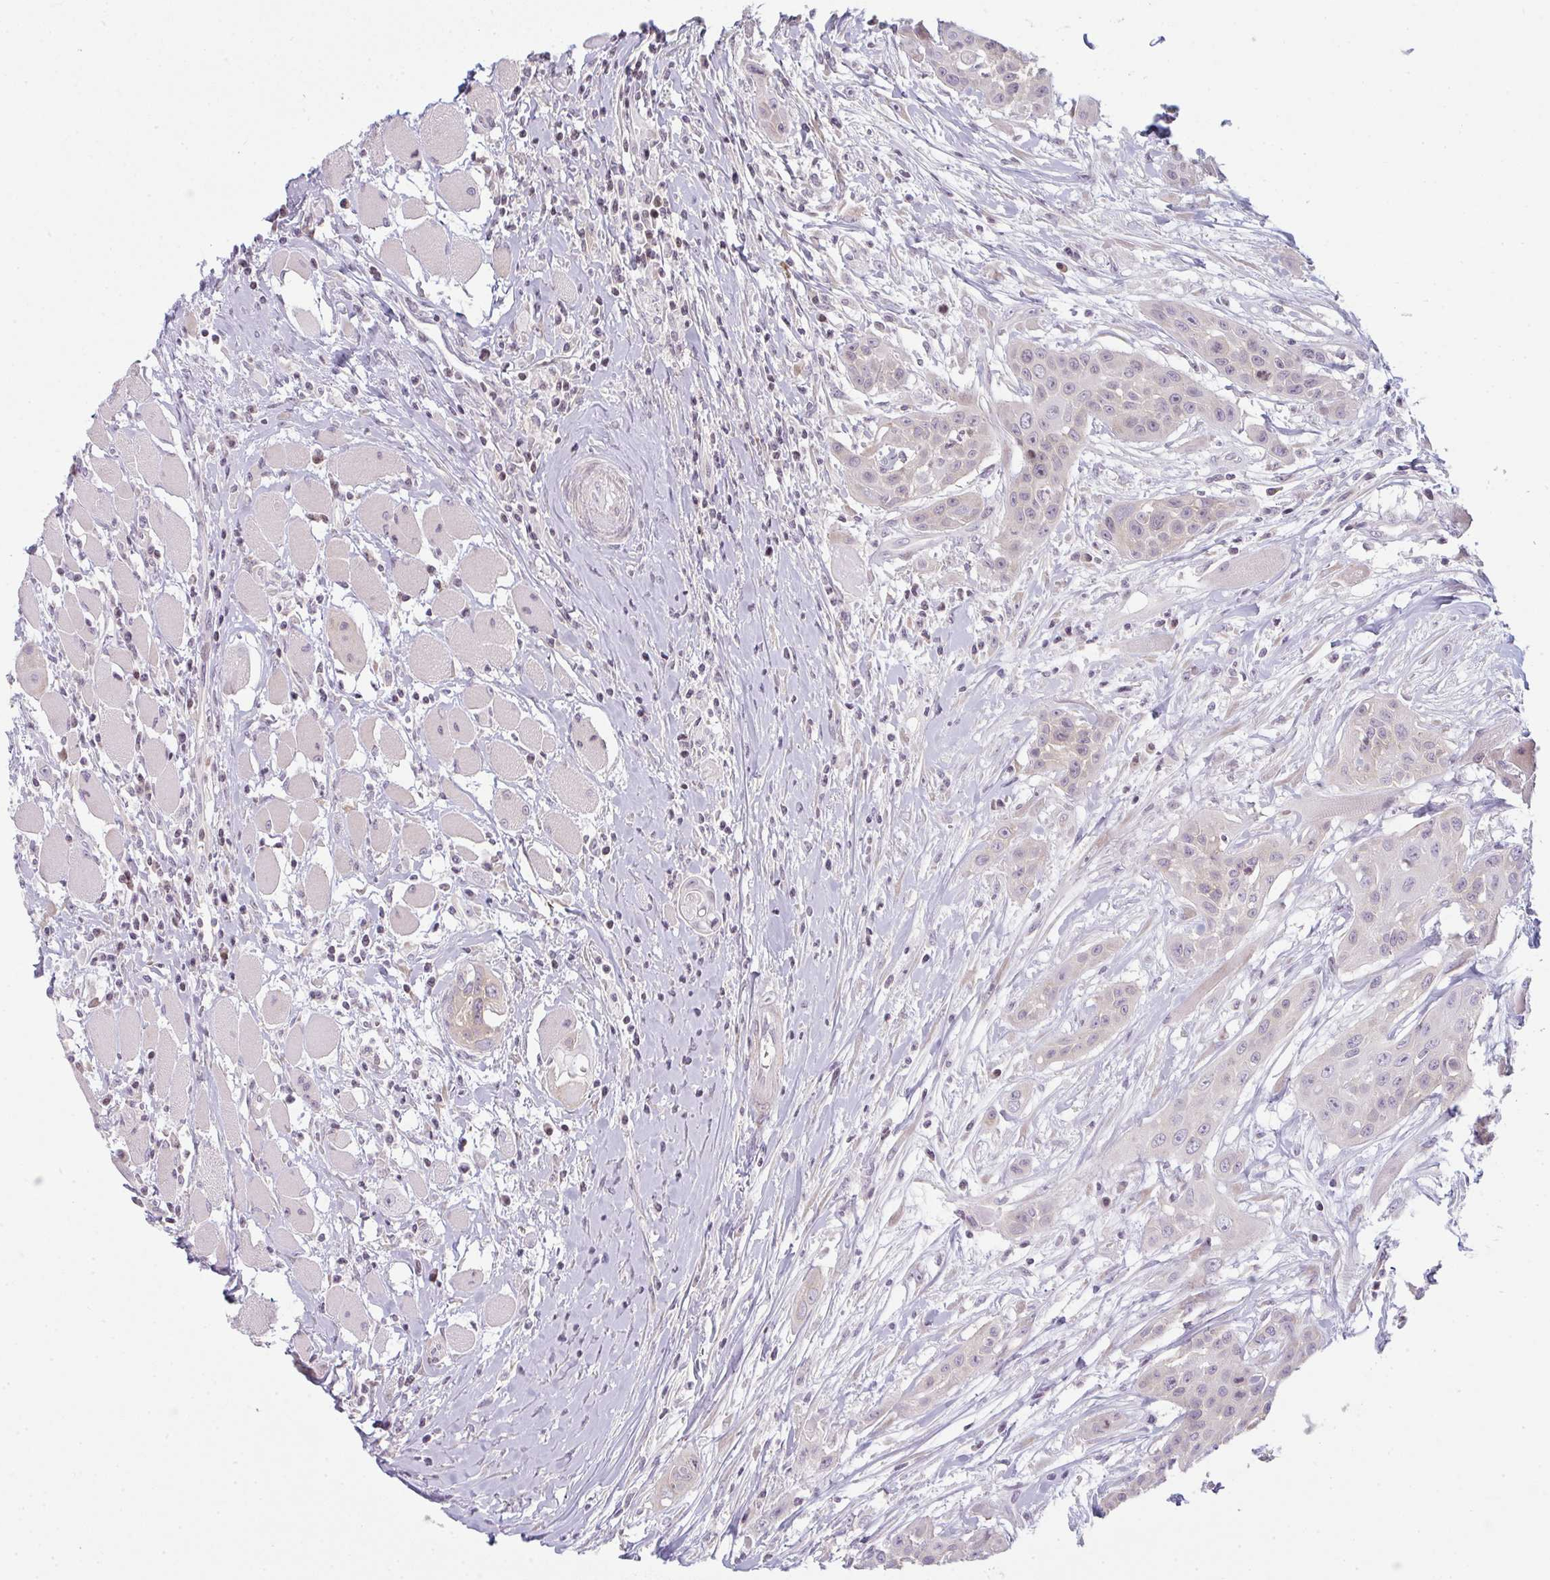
{"staining": {"intensity": "weak", "quantity": "<25%", "location": "cytoplasmic/membranous,nuclear"}, "tissue": "head and neck cancer", "cell_type": "Tumor cells", "image_type": "cancer", "snomed": [{"axis": "morphology", "description": "Squamous cell carcinoma, NOS"}, {"axis": "topography", "description": "Head-Neck"}], "caption": "Immunohistochemistry (IHC) of human head and neck cancer shows no expression in tumor cells.", "gene": "TMEM237", "patient": {"sex": "female", "age": 73}}